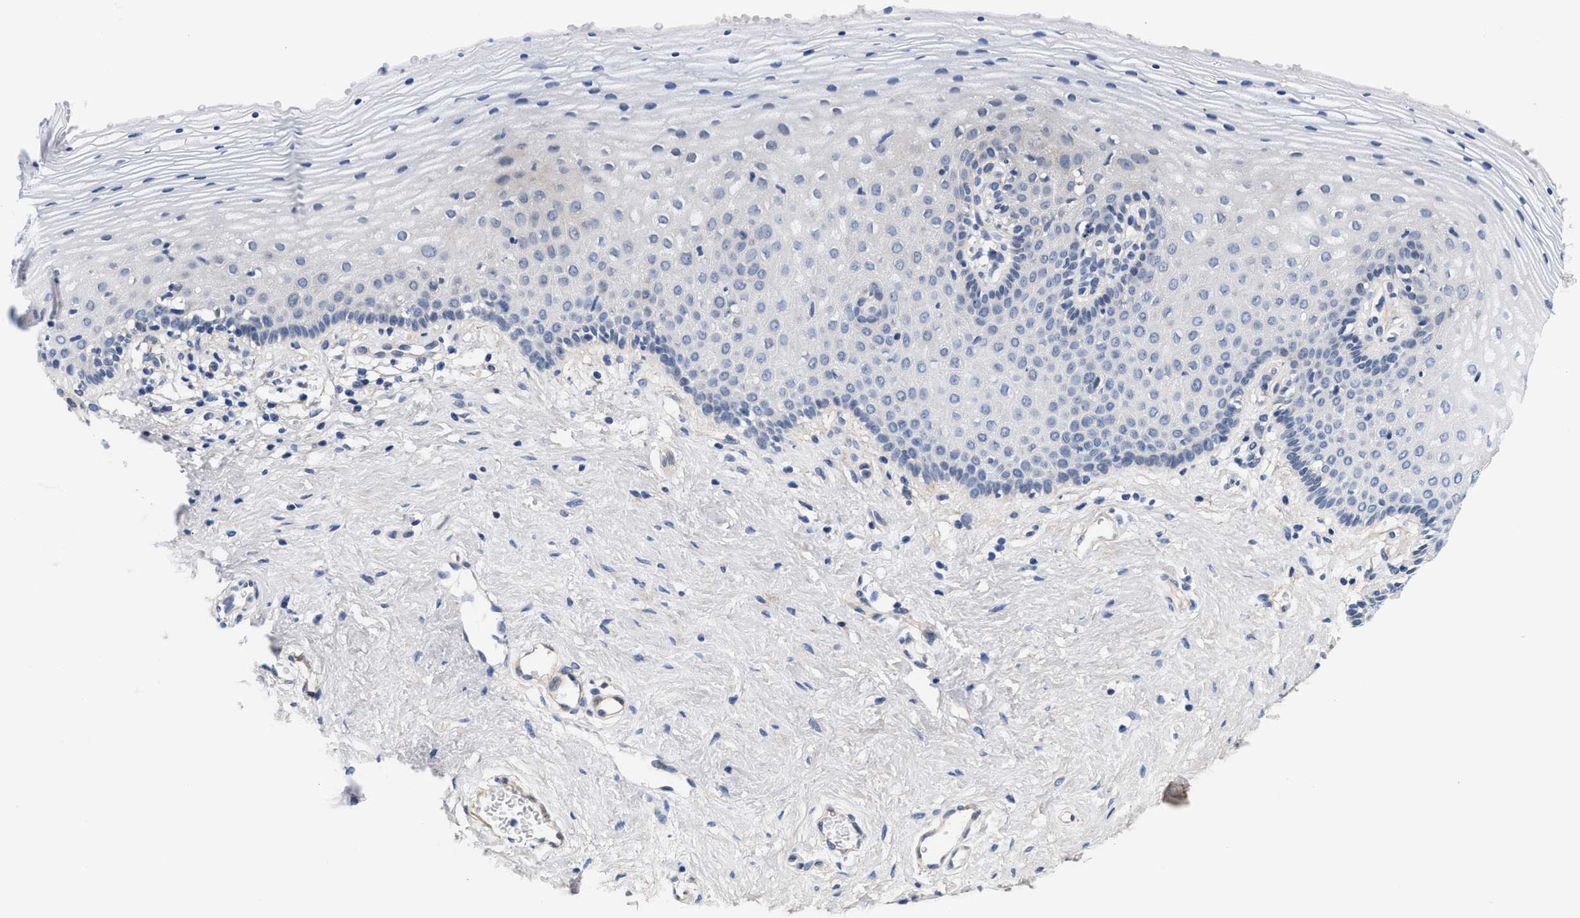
{"staining": {"intensity": "negative", "quantity": "none", "location": "none"}, "tissue": "vagina", "cell_type": "Squamous epithelial cells", "image_type": "normal", "snomed": [{"axis": "morphology", "description": "Normal tissue, NOS"}, {"axis": "topography", "description": "Vagina"}], "caption": "Protein analysis of normal vagina exhibits no significant staining in squamous epithelial cells. (DAB (3,3'-diaminobenzidine) immunohistochemistry visualized using brightfield microscopy, high magnification).", "gene": "ACTL7B", "patient": {"sex": "female", "age": 32}}